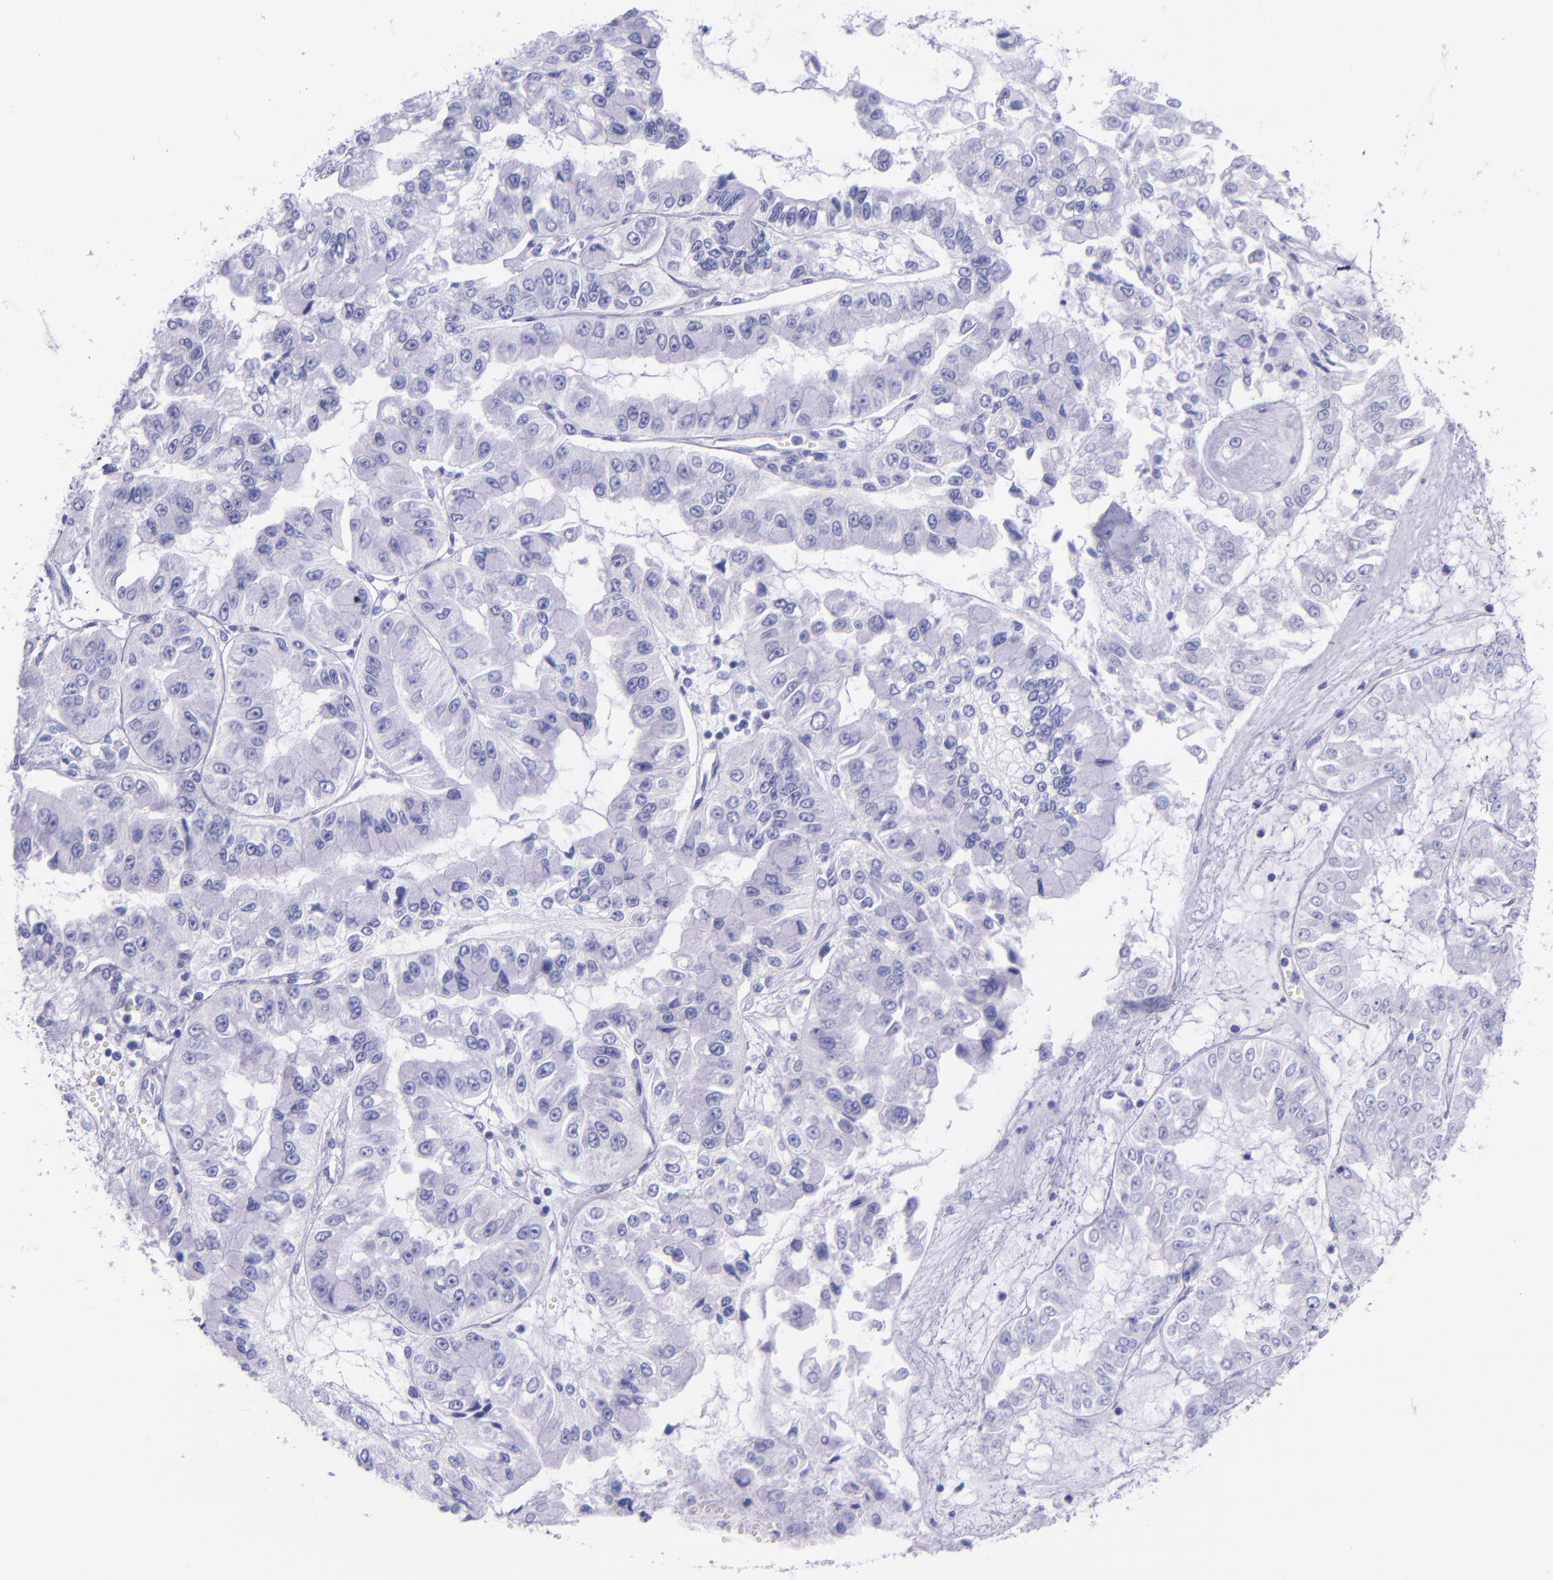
{"staining": {"intensity": "negative", "quantity": "none", "location": "none"}, "tissue": "liver cancer", "cell_type": "Tumor cells", "image_type": "cancer", "snomed": [{"axis": "morphology", "description": "Cholangiocarcinoma"}, {"axis": "topography", "description": "Liver"}], "caption": "Liver cancer was stained to show a protein in brown. There is no significant staining in tumor cells.", "gene": "MBP", "patient": {"sex": "female", "age": 79}}